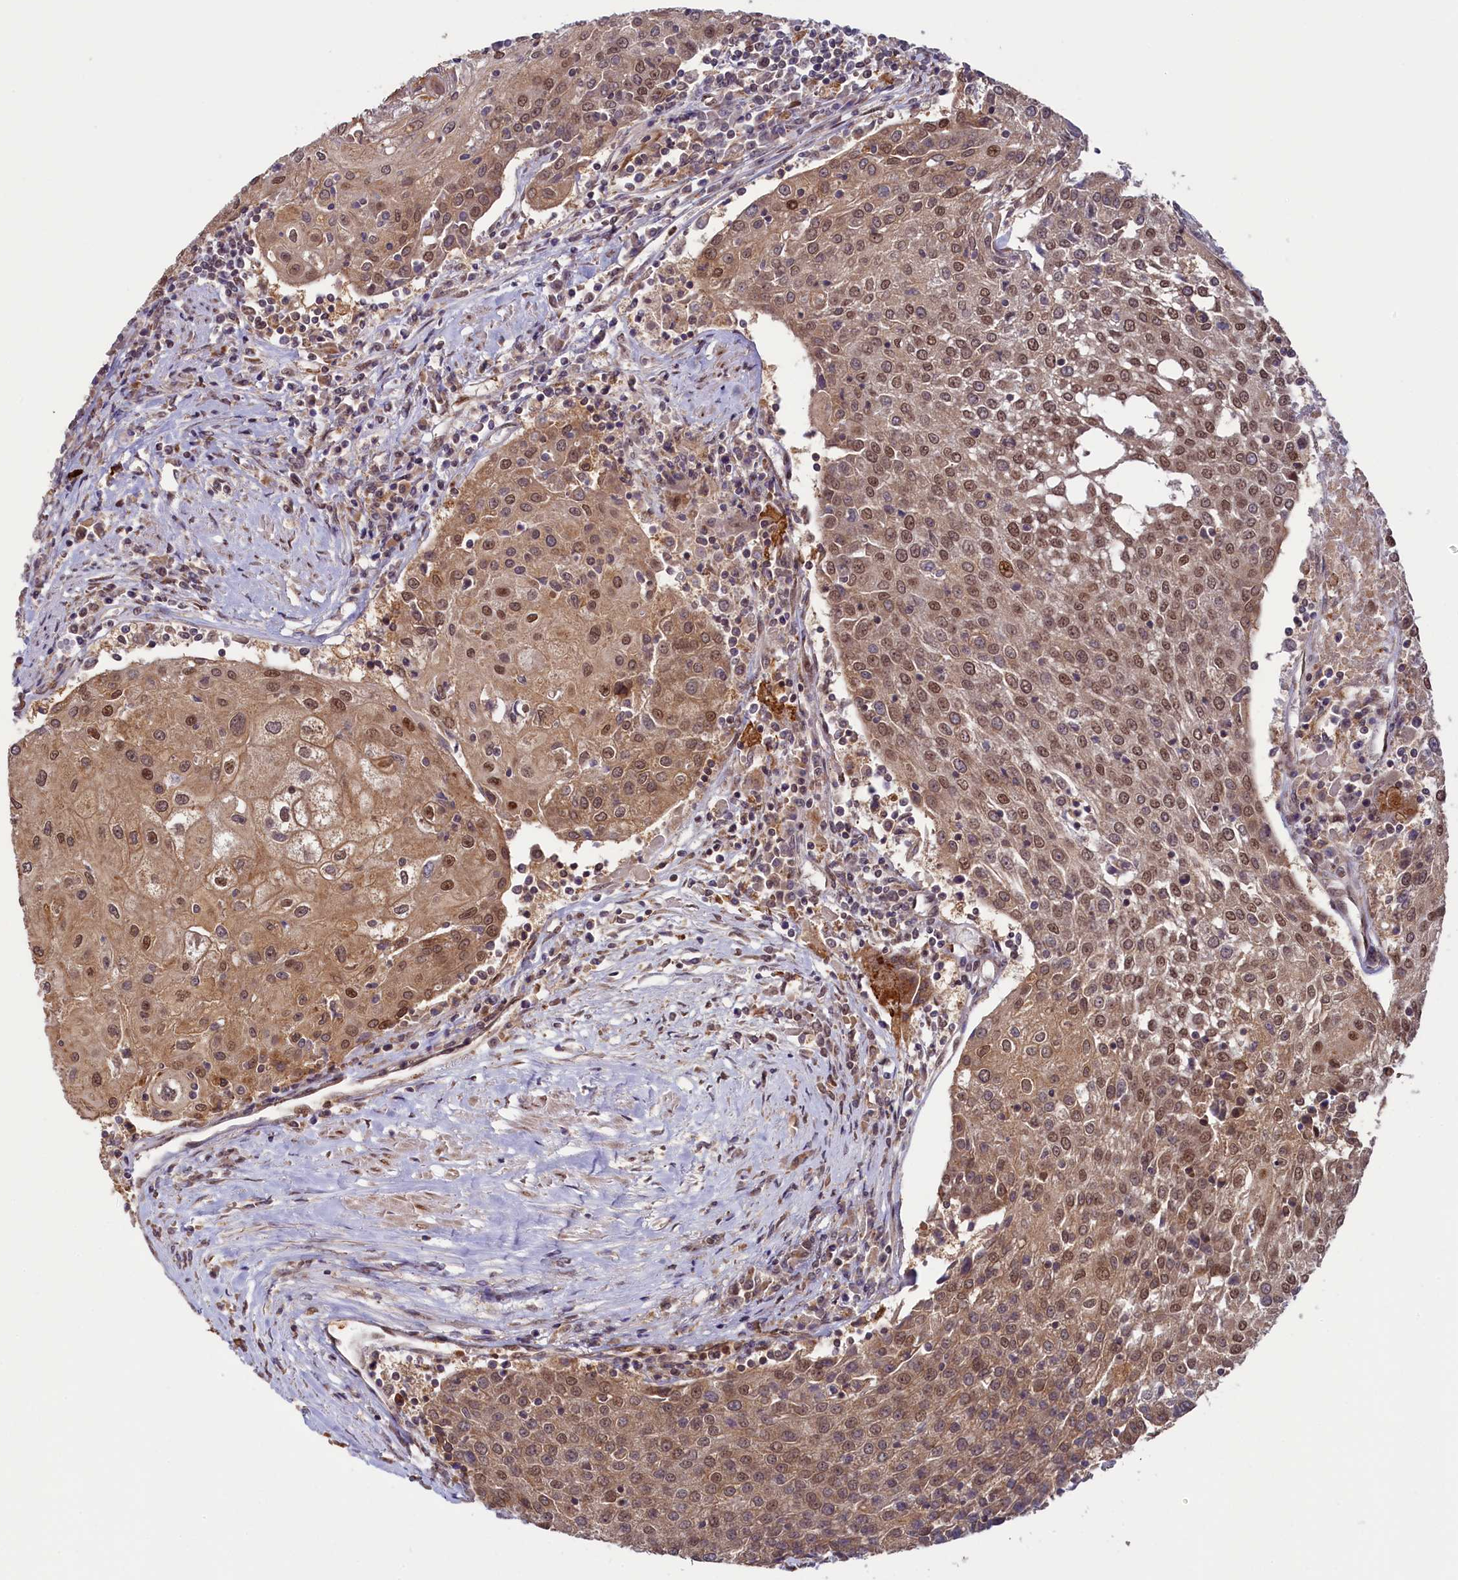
{"staining": {"intensity": "moderate", "quantity": ">75%", "location": "cytoplasmic/membranous,nuclear"}, "tissue": "urothelial cancer", "cell_type": "Tumor cells", "image_type": "cancer", "snomed": [{"axis": "morphology", "description": "Urothelial carcinoma, High grade"}, {"axis": "topography", "description": "Urinary bladder"}], "caption": "High-grade urothelial carcinoma stained with immunohistochemistry exhibits moderate cytoplasmic/membranous and nuclear expression in approximately >75% of tumor cells.", "gene": "NAE1", "patient": {"sex": "female", "age": 85}}